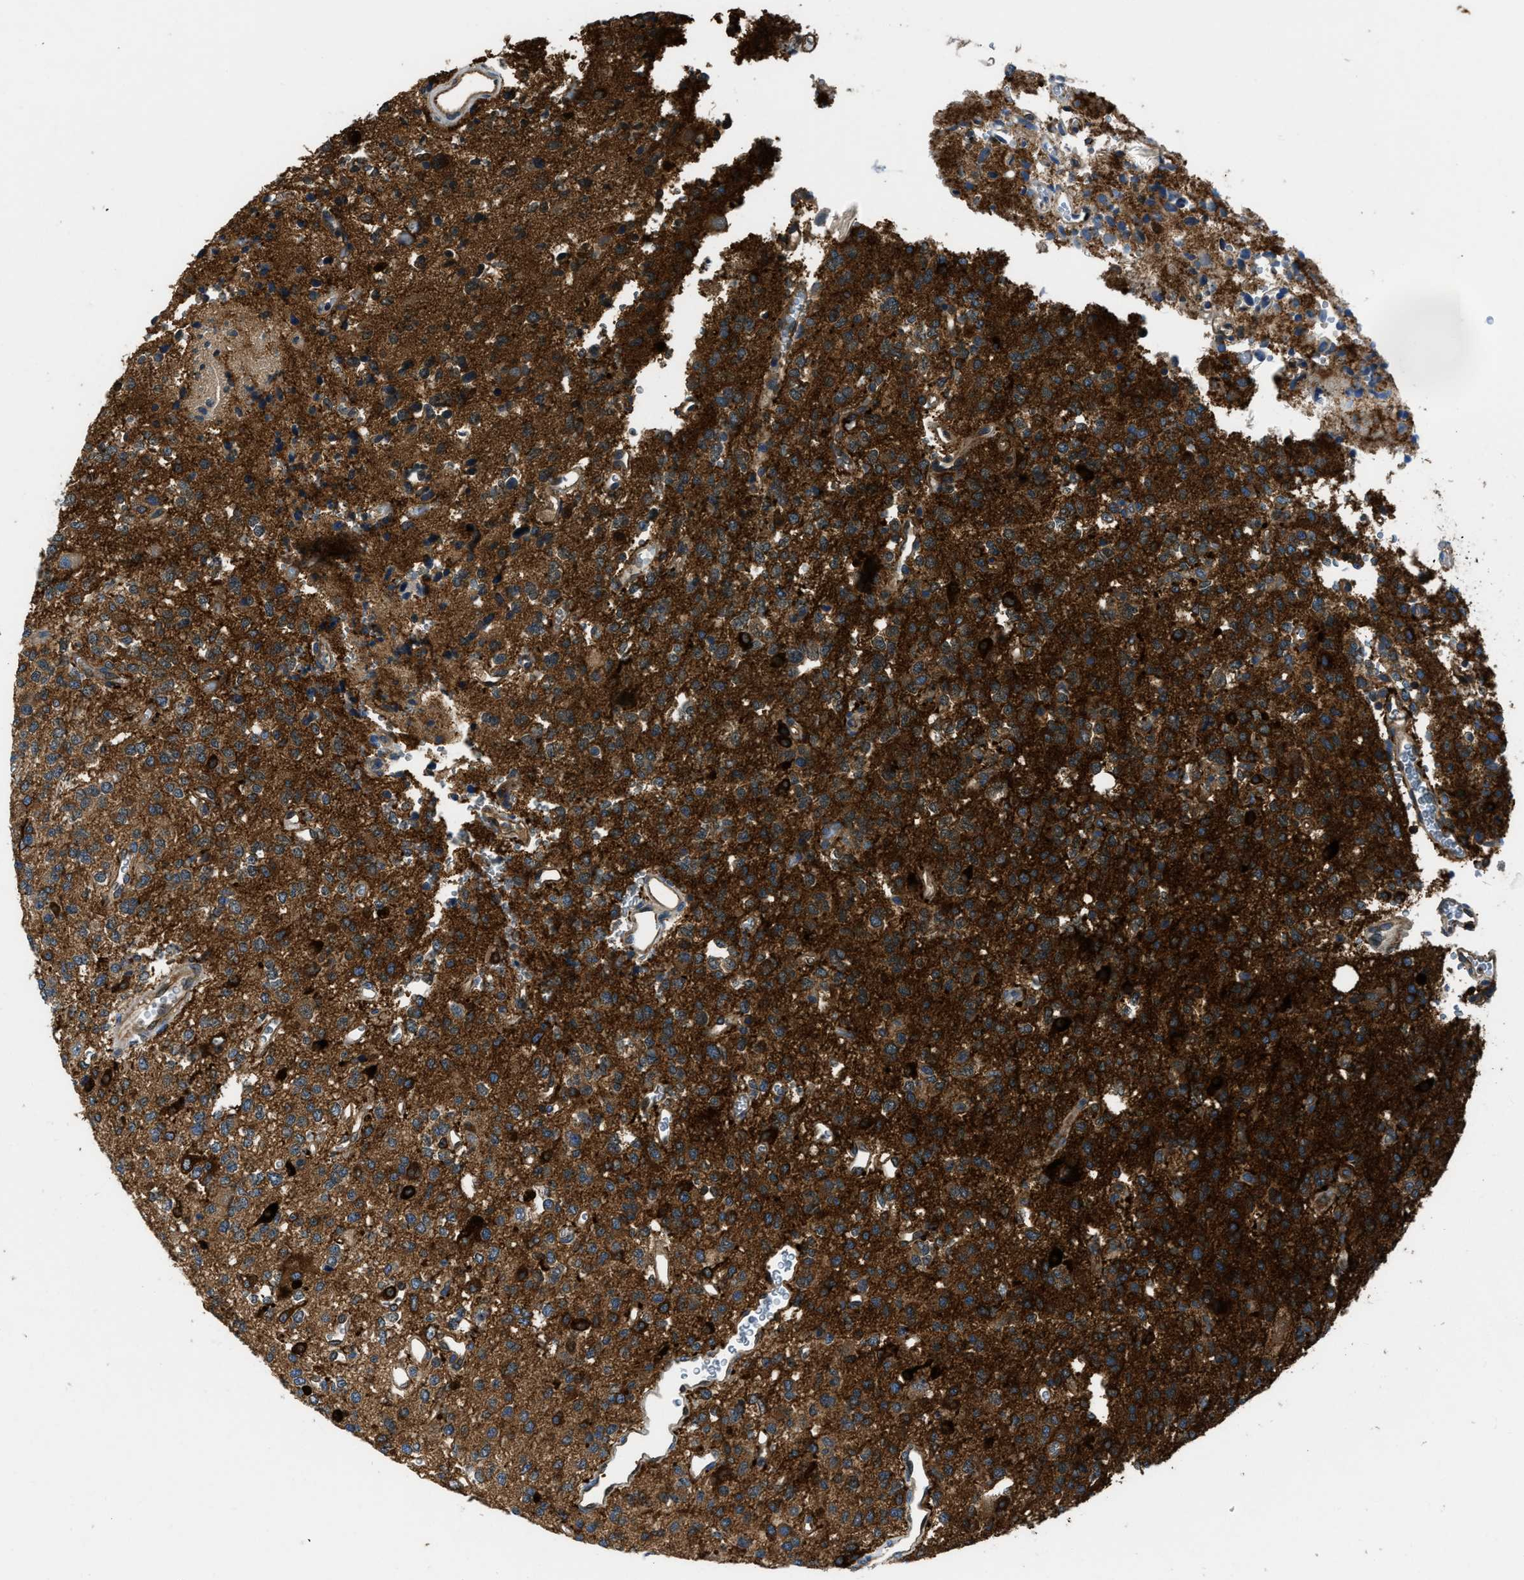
{"staining": {"intensity": "strong", "quantity": "25%-75%", "location": "cytoplasmic/membranous"}, "tissue": "glioma", "cell_type": "Tumor cells", "image_type": "cancer", "snomed": [{"axis": "morphology", "description": "Glioma, malignant, Low grade"}, {"axis": "topography", "description": "Brain"}], "caption": "Immunohistochemistry photomicrograph of neoplastic tissue: human glioma stained using immunohistochemistry (IHC) reveals high levels of strong protein expression localized specifically in the cytoplasmic/membranous of tumor cells, appearing as a cytoplasmic/membranous brown color.", "gene": "PFKP", "patient": {"sex": "male", "age": 38}}